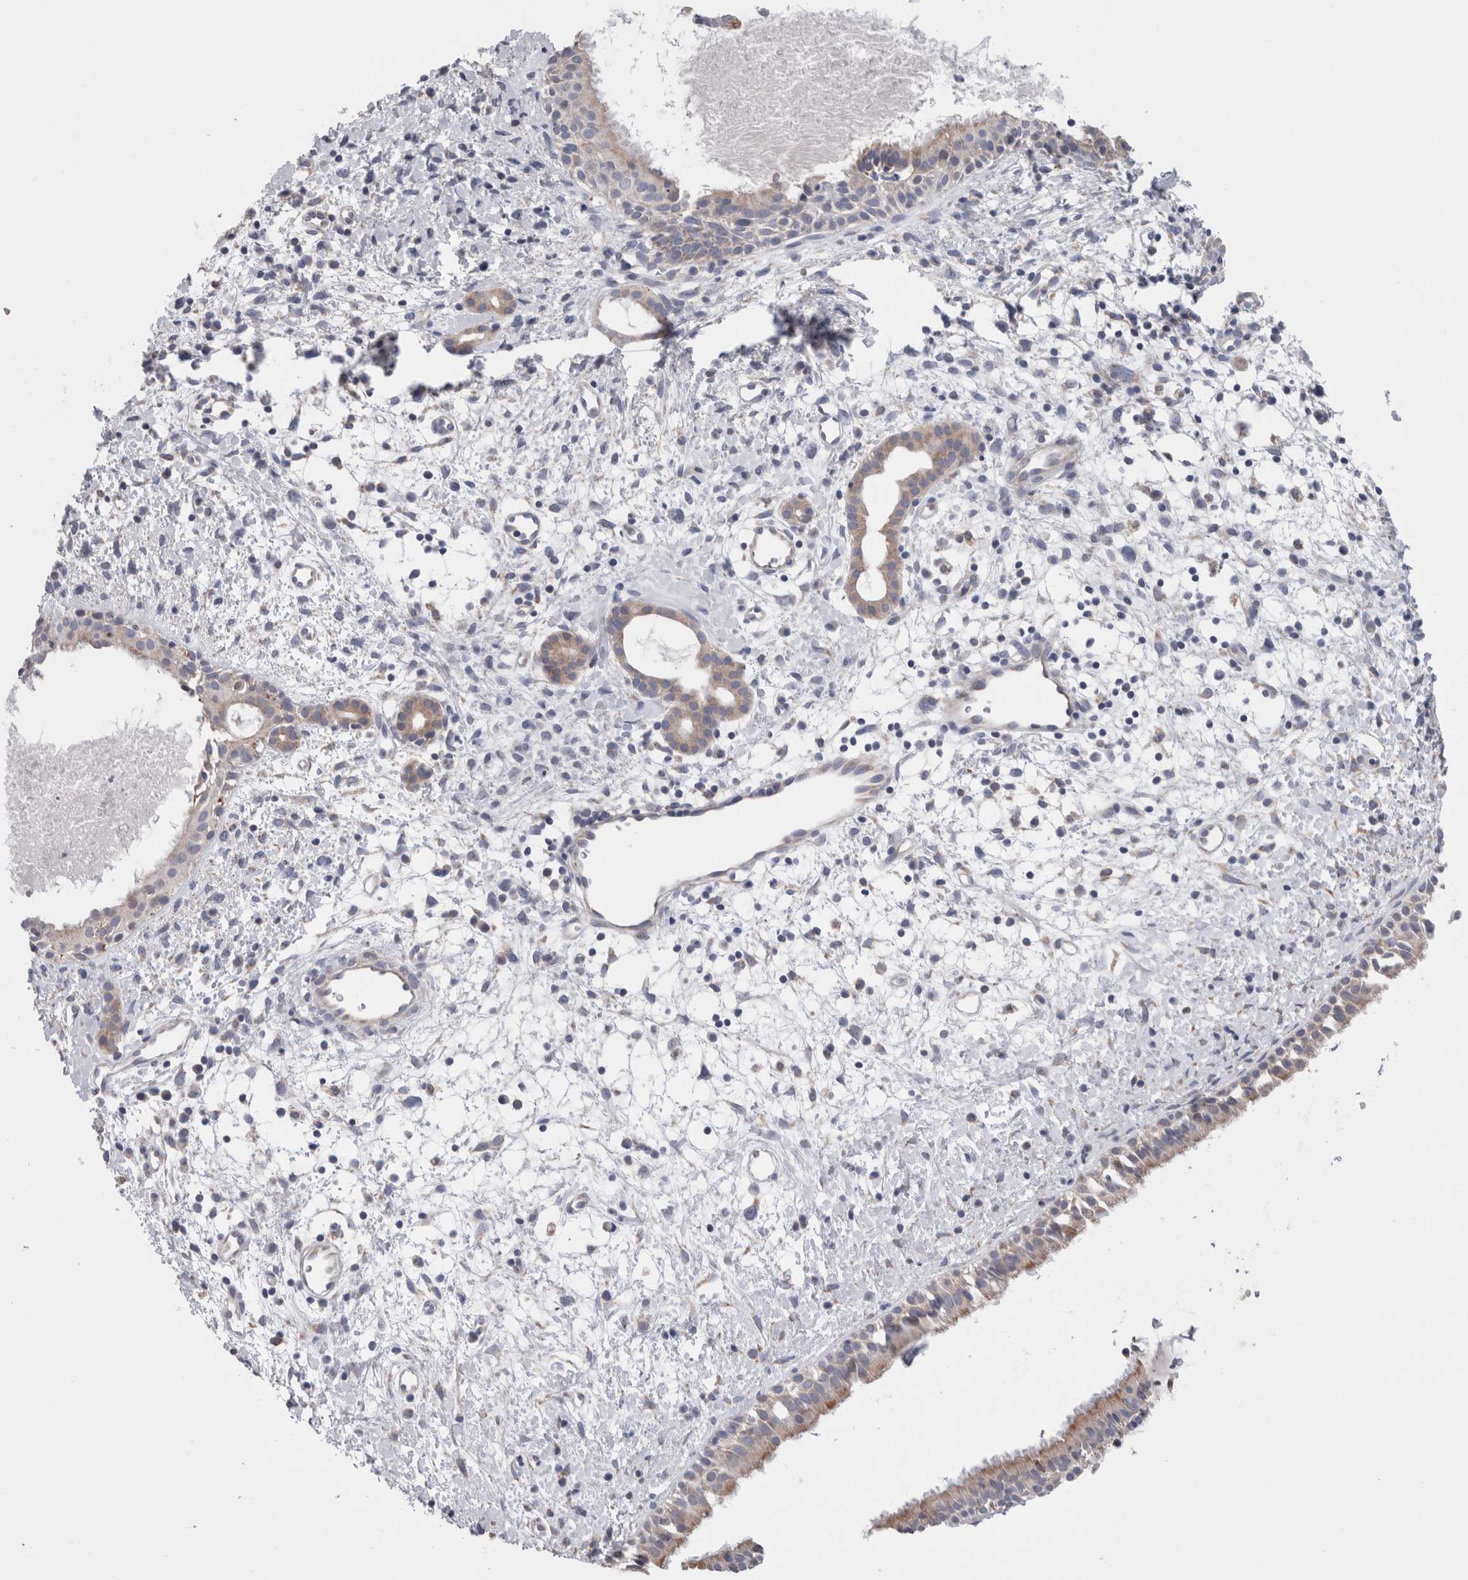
{"staining": {"intensity": "weak", "quantity": "<25%", "location": "cytoplasmic/membranous"}, "tissue": "nasopharynx", "cell_type": "Respiratory epithelial cells", "image_type": "normal", "snomed": [{"axis": "morphology", "description": "Normal tissue, NOS"}, {"axis": "topography", "description": "Nasopharynx"}], "caption": "This is a image of immunohistochemistry staining of benign nasopharynx, which shows no positivity in respiratory epithelial cells. (Stains: DAB (3,3'-diaminobenzidine) IHC with hematoxylin counter stain, Microscopy: brightfield microscopy at high magnification).", "gene": "GDAP1", "patient": {"sex": "male", "age": 22}}